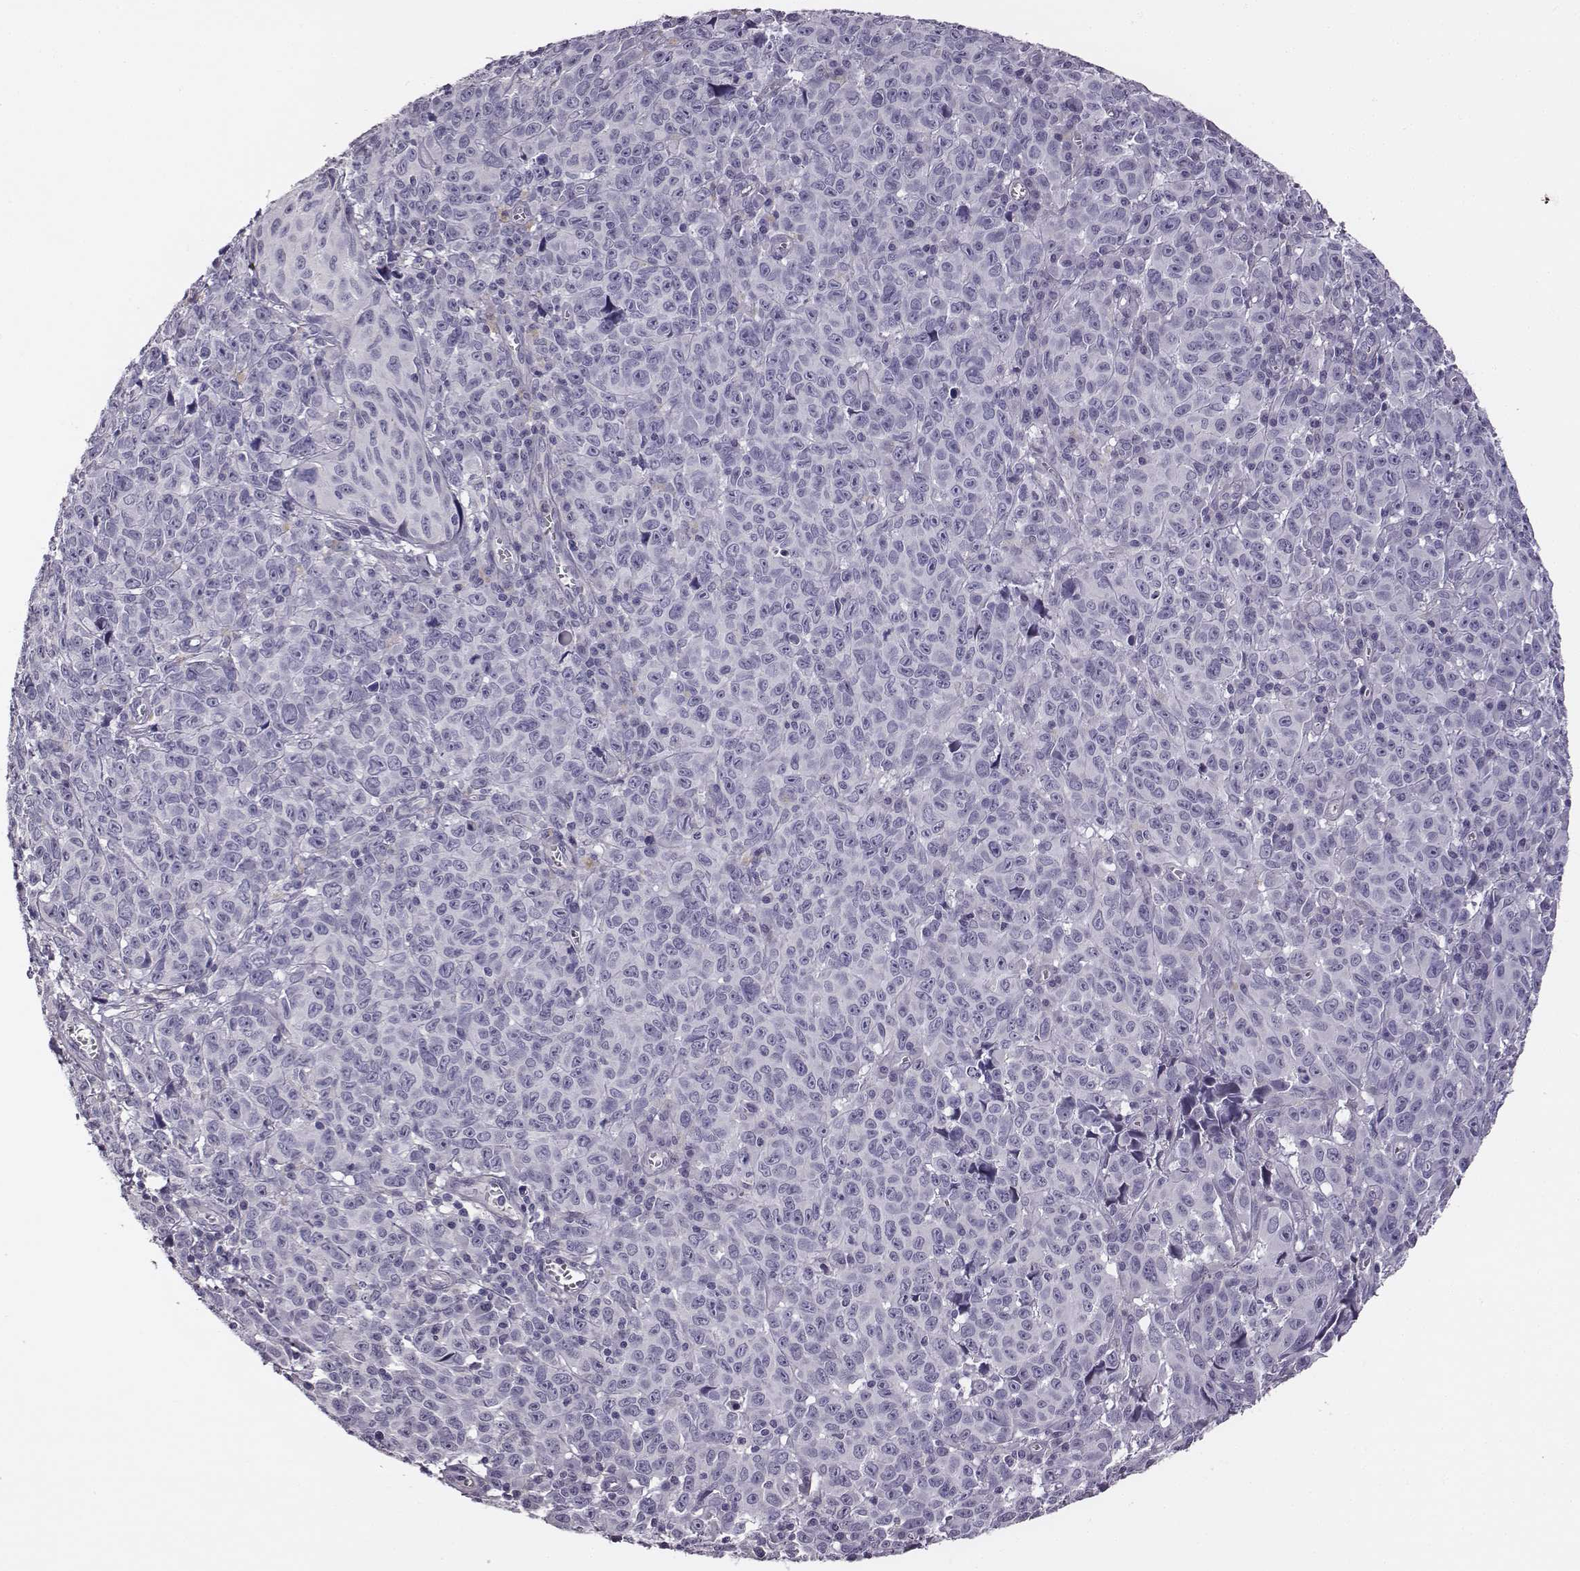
{"staining": {"intensity": "negative", "quantity": "none", "location": "none"}, "tissue": "melanoma", "cell_type": "Tumor cells", "image_type": "cancer", "snomed": [{"axis": "morphology", "description": "Malignant melanoma, NOS"}, {"axis": "topography", "description": "Vulva, labia, clitoris and Bartholin´s gland, NO"}], "caption": "This is a histopathology image of immunohistochemistry (IHC) staining of melanoma, which shows no staining in tumor cells.", "gene": "ADAM7", "patient": {"sex": "female", "age": 75}}